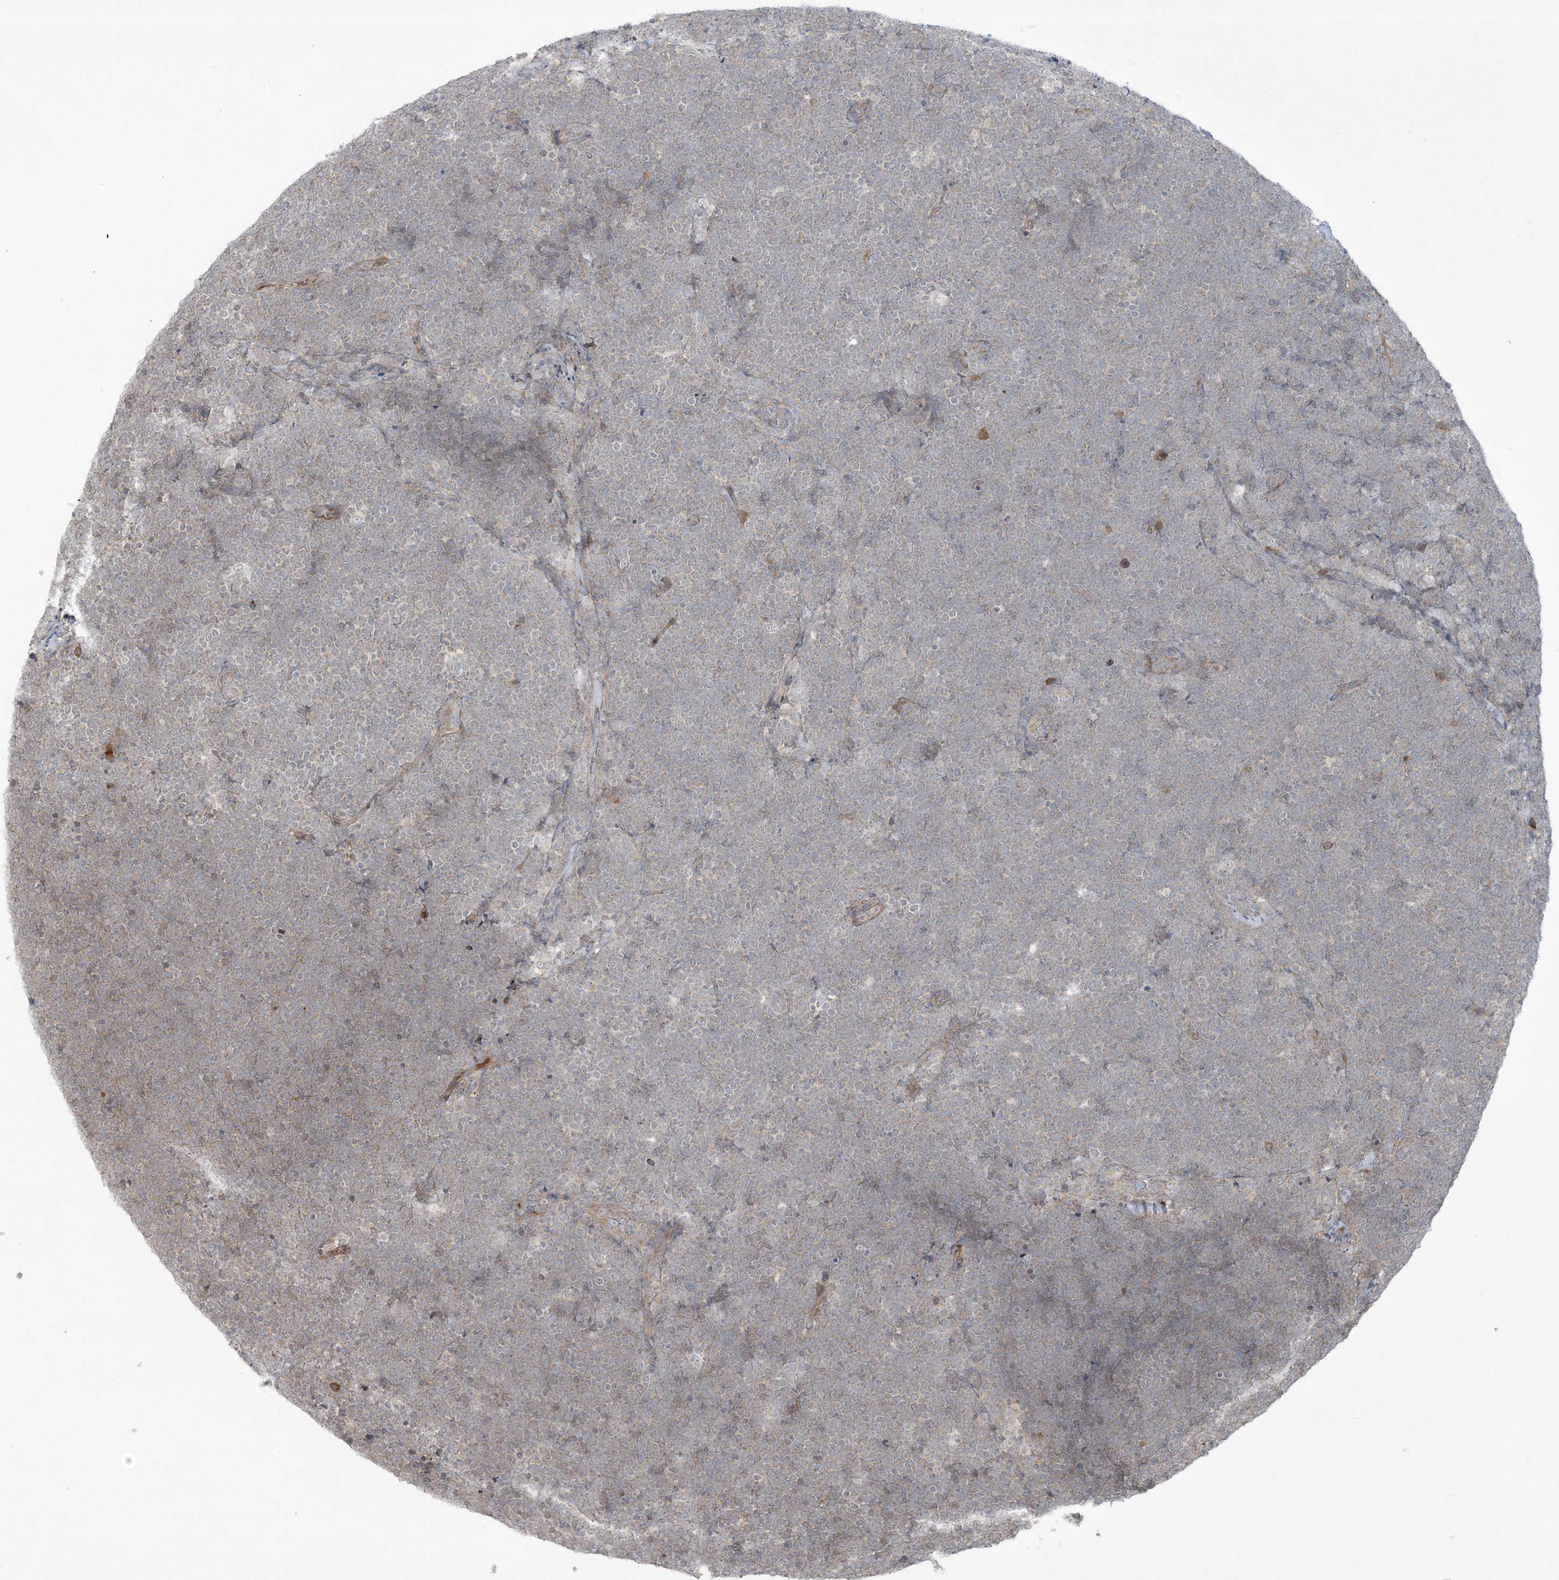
{"staining": {"intensity": "weak", "quantity": "25%-75%", "location": "cytoplasmic/membranous"}, "tissue": "lymphoma", "cell_type": "Tumor cells", "image_type": "cancer", "snomed": [{"axis": "morphology", "description": "Malignant lymphoma, non-Hodgkin's type, High grade"}, {"axis": "topography", "description": "Lymph node"}], "caption": "This is an image of immunohistochemistry staining of lymphoma, which shows weak staining in the cytoplasmic/membranous of tumor cells.", "gene": "ZNF263", "patient": {"sex": "male", "age": 13}}